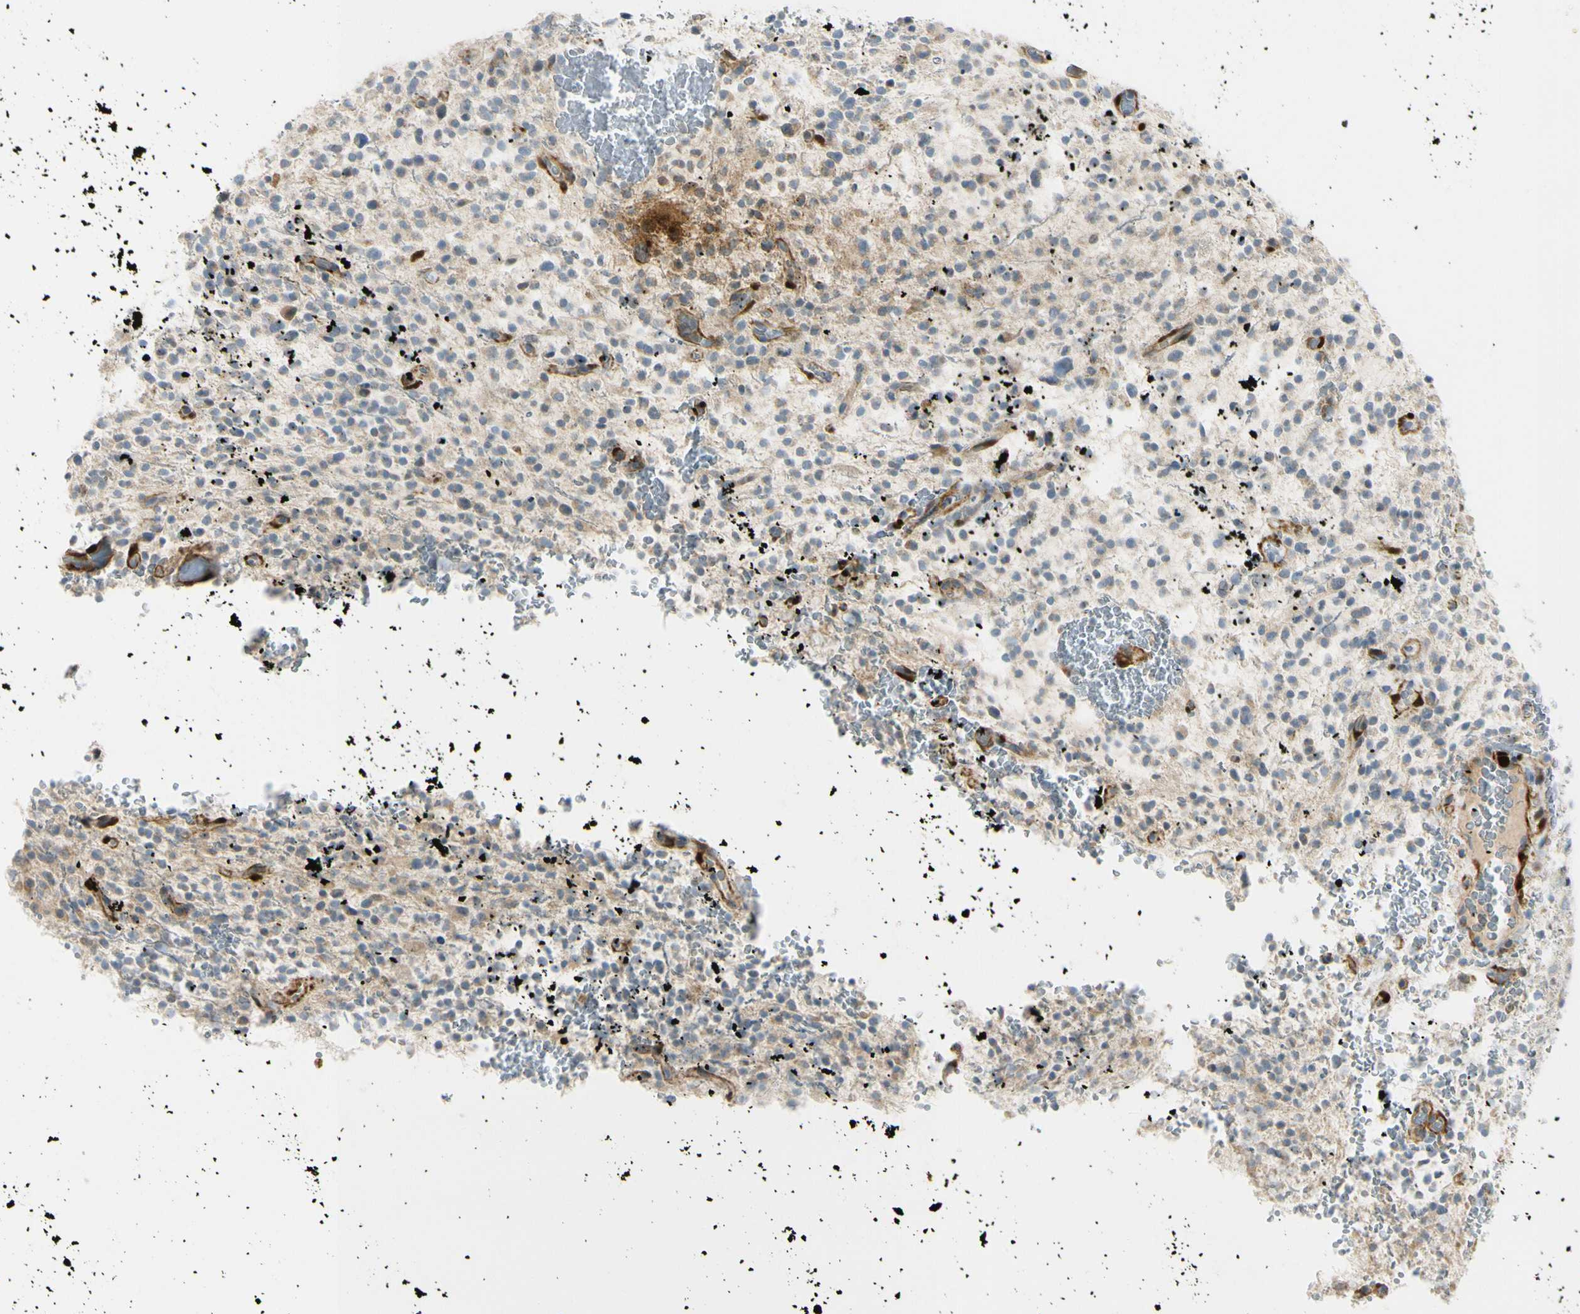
{"staining": {"intensity": "negative", "quantity": "none", "location": "none"}, "tissue": "glioma", "cell_type": "Tumor cells", "image_type": "cancer", "snomed": [{"axis": "morphology", "description": "Glioma, malignant, High grade"}, {"axis": "topography", "description": "Brain"}], "caption": "DAB (3,3'-diaminobenzidine) immunohistochemical staining of human malignant glioma (high-grade) shows no significant staining in tumor cells. Nuclei are stained in blue.", "gene": "FHL2", "patient": {"sex": "male", "age": 48}}